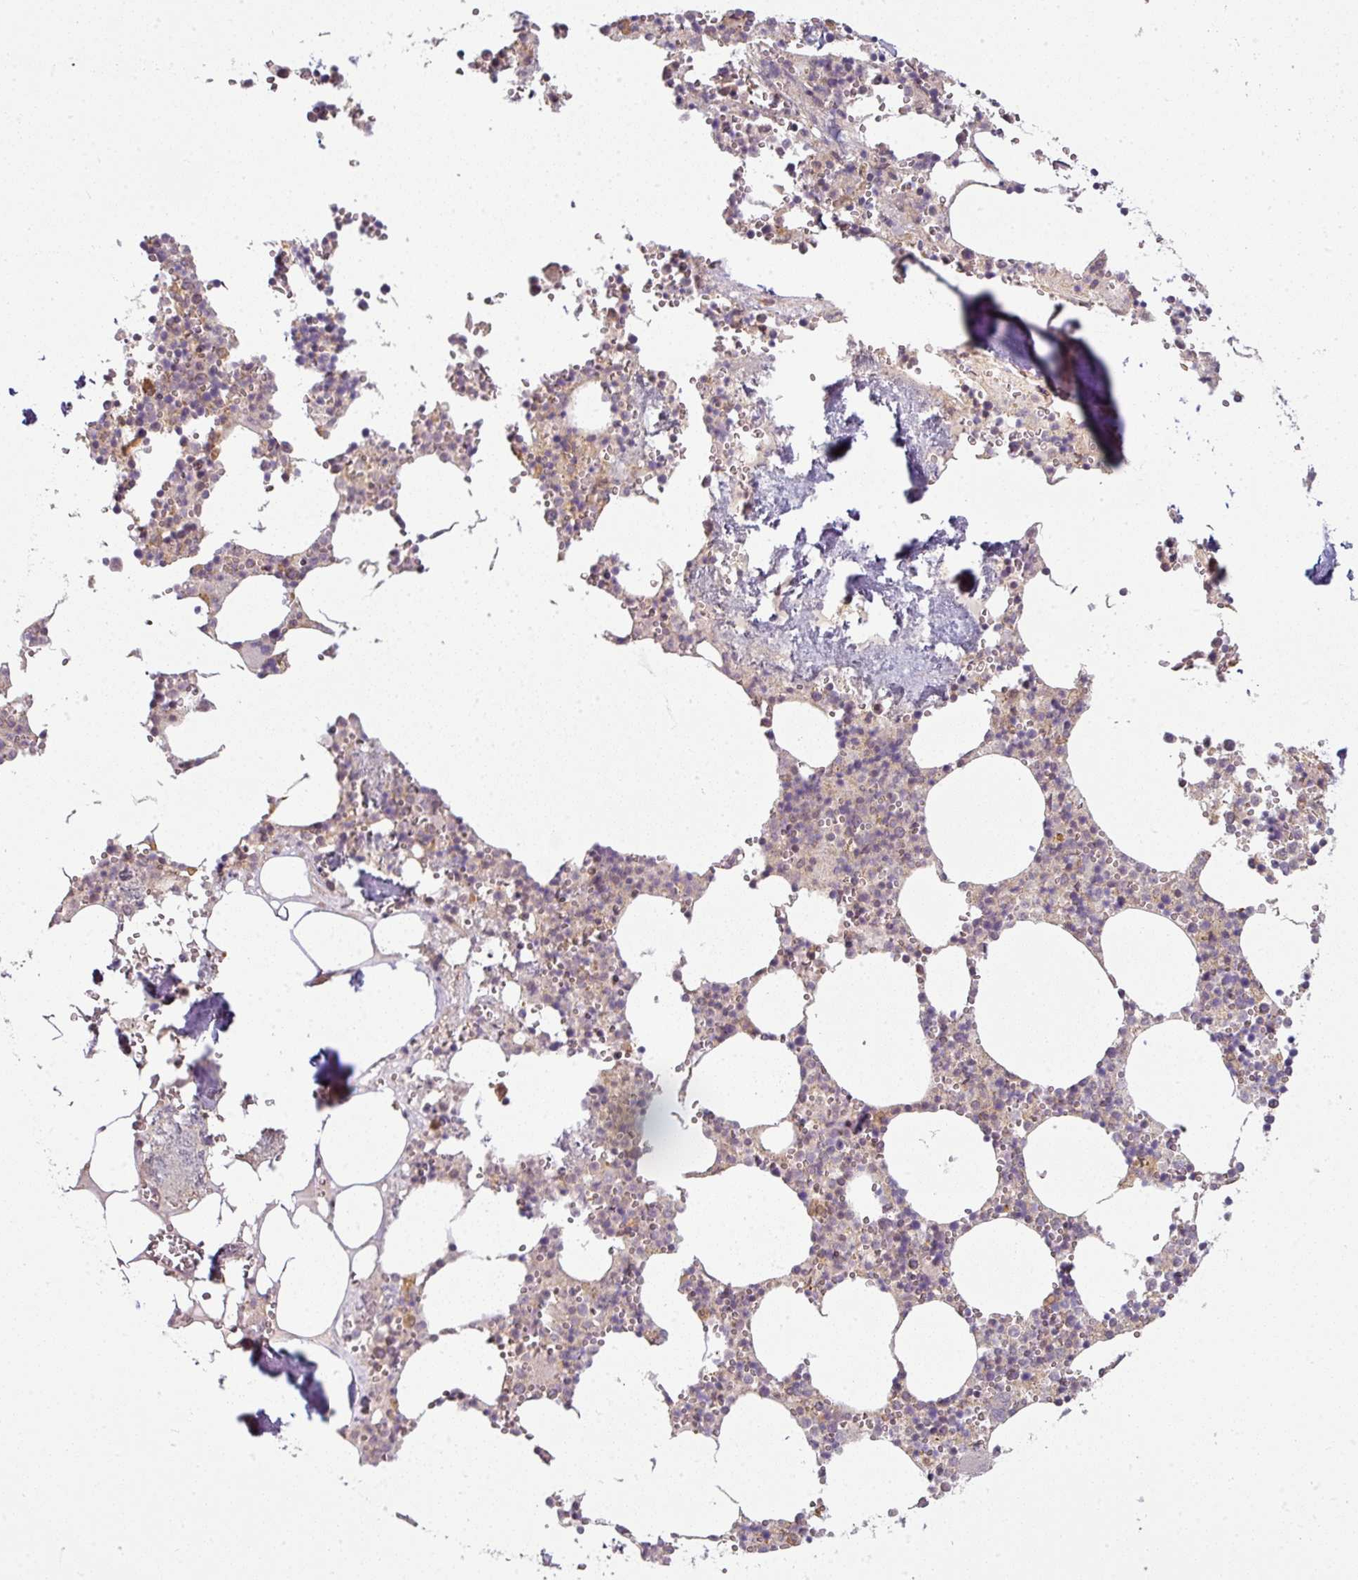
{"staining": {"intensity": "weak", "quantity": "25%-75%", "location": "cytoplasmic/membranous"}, "tissue": "bone marrow", "cell_type": "Hematopoietic cells", "image_type": "normal", "snomed": [{"axis": "morphology", "description": "Normal tissue, NOS"}, {"axis": "topography", "description": "Bone marrow"}], "caption": "Normal bone marrow demonstrates weak cytoplasmic/membranous expression in about 25%-75% of hematopoietic cells.", "gene": "RNF31", "patient": {"sex": "male", "age": 54}}